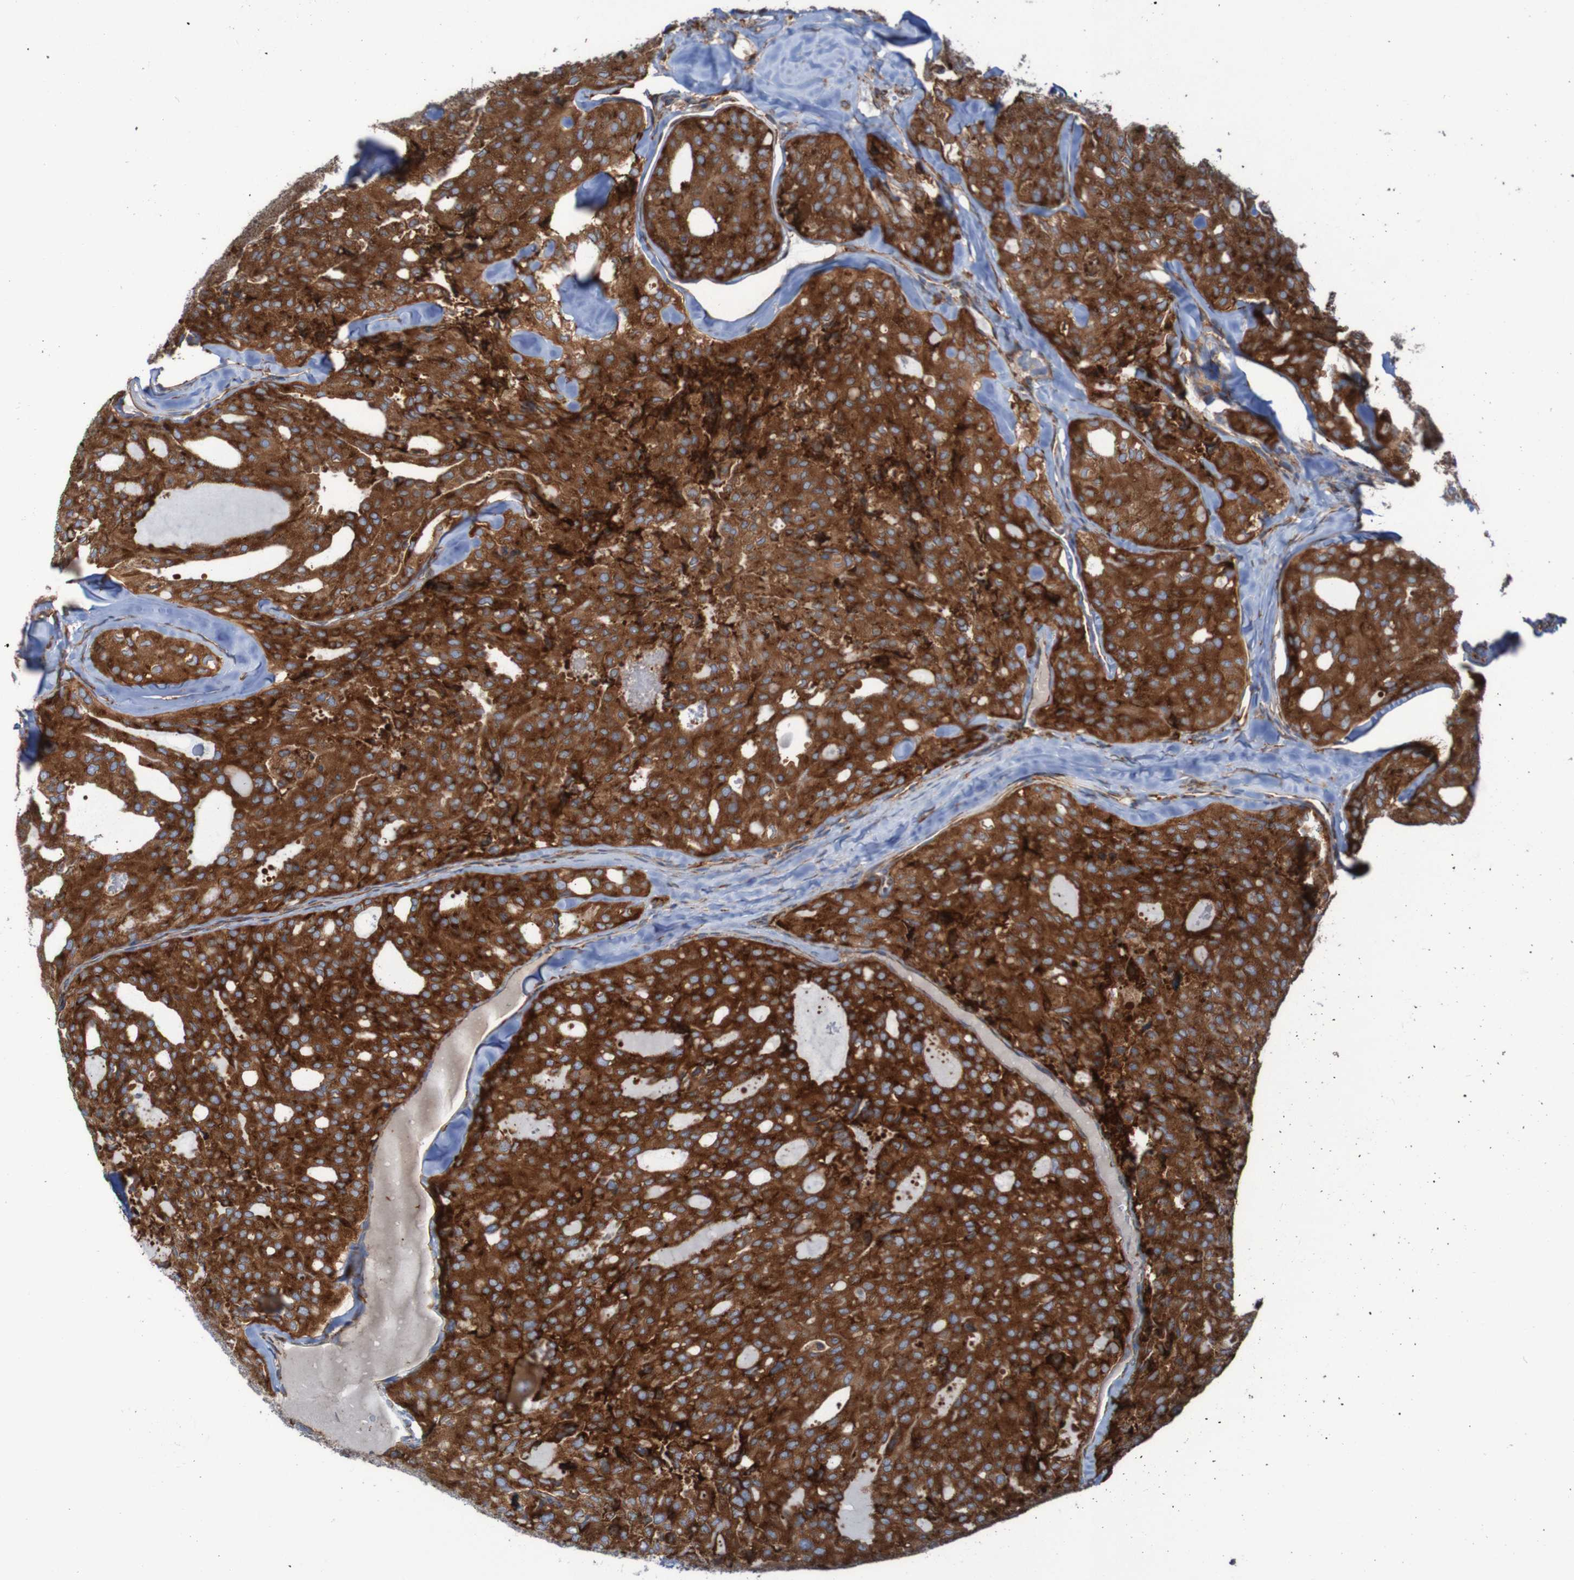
{"staining": {"intensity": "strong", "quantity": ">75%", "location": "cytoplasmic/membranous"}, "tissue": "thyroid cancer", "cell_type": "Tumor cells", "image_type": "cancer", "snomed": [{"axis": "morphology", "description": "Follicular adenoma carcinoma, NOS"}, {"axis": "topography", "description": "Thyroid gland"}], "caption": "Protein staining of thyroid cancer (follicular adenoma carcinoma) tissue shows strong cytoplasmic/membranous positivity in approximately >75% of tumor cells.", "gene": "RPL10", "patient": {"sex": "male", "age": 75}}